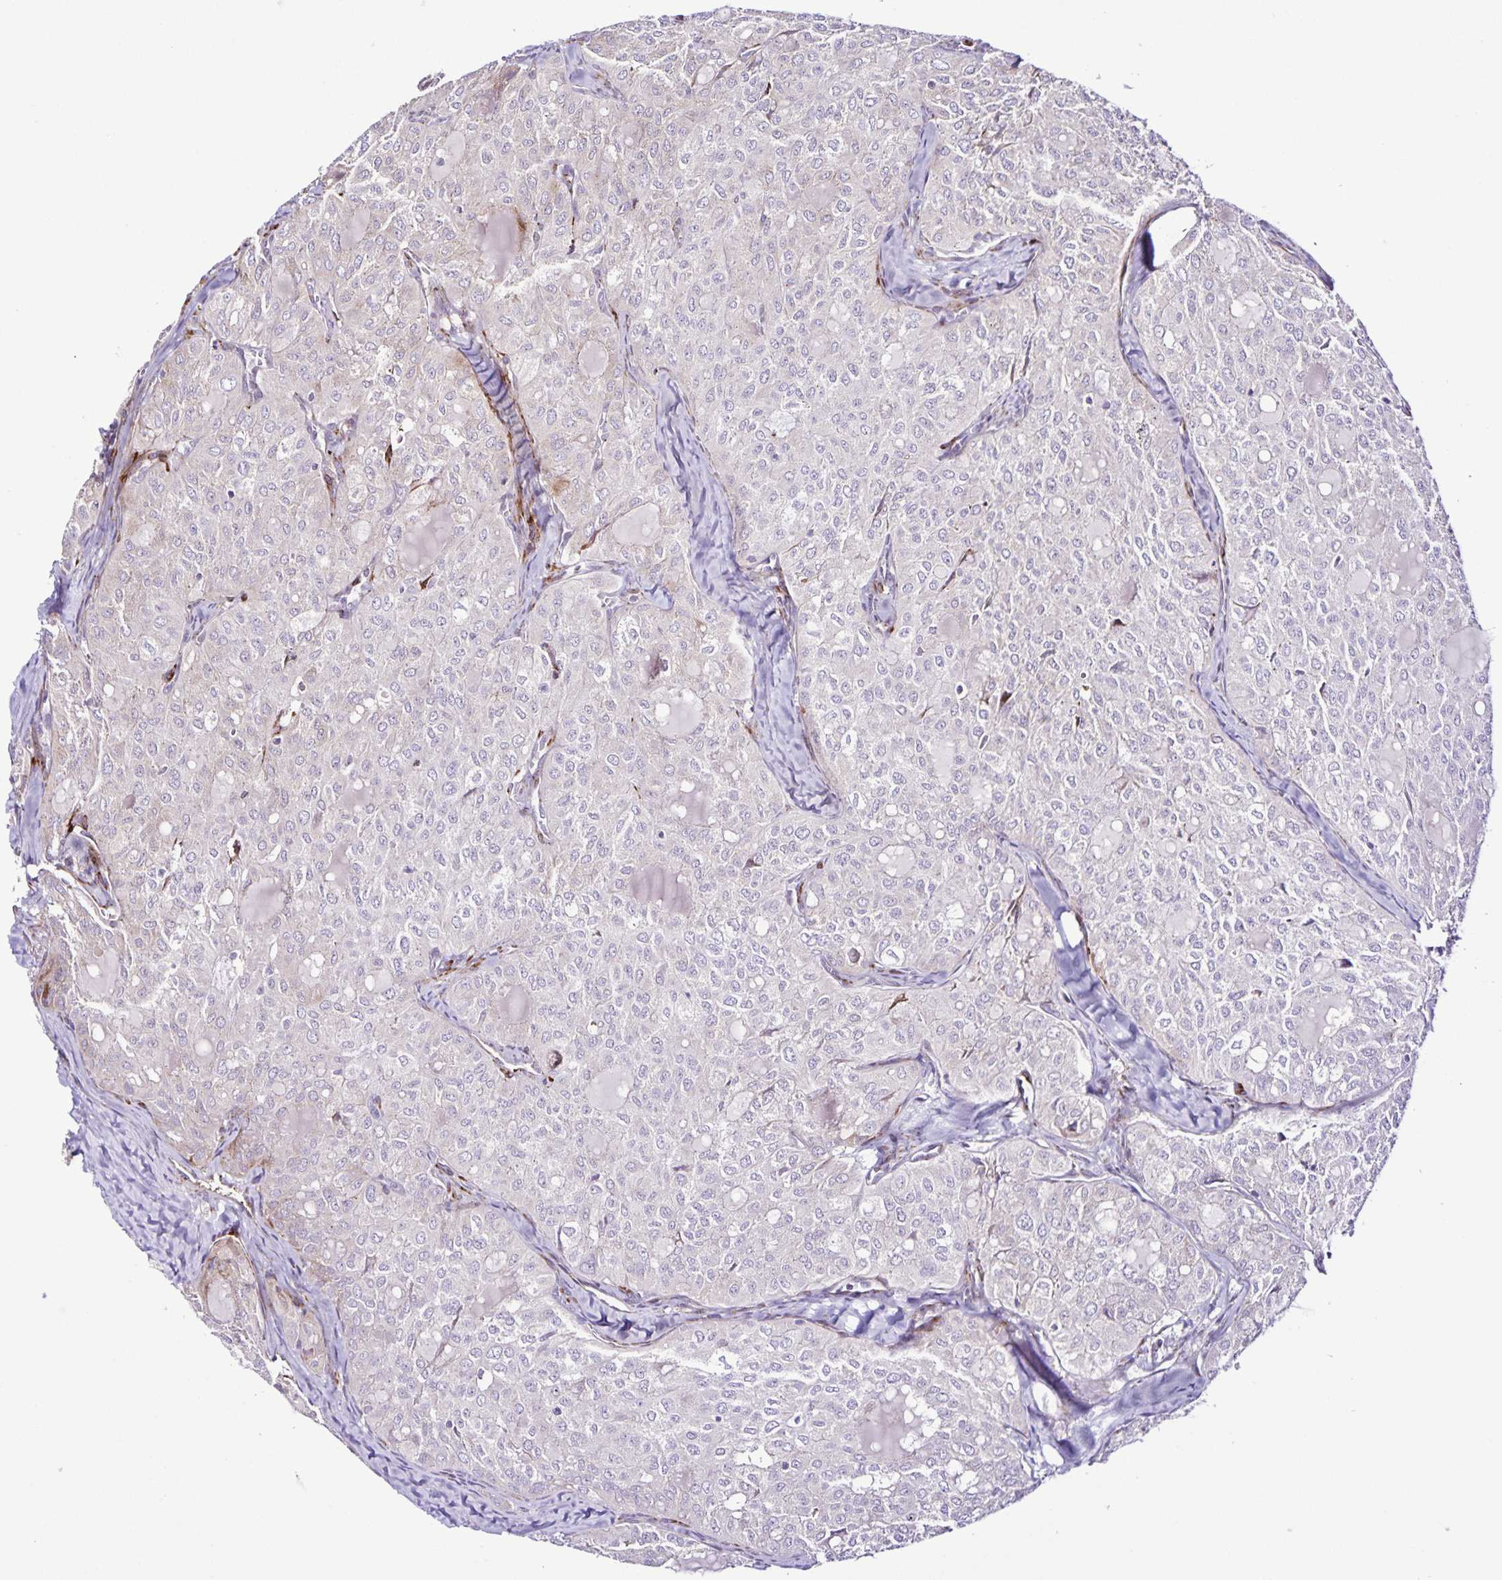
{"staining": {"intensity": "weak", "quantity": "<25%", "location": "cytoplasmic/membranous"}, "tissue": "thyroid cancer", "cell_type": "Tumor cells", "image_type": "cancer", "snomed": [{"axis": "morphology", "description": "Follicular adenoma carcinoma, NOS"}, {"axis": "topography", "description": "Thyroid gland"}], "caption": "This is an IHC micrograph of thyroid cancer (follicular adenoma carcinoma). There is no expression in tumor cells.", "gene": "OSBPL5", "patient": {"sex": "male", "age": 75}}